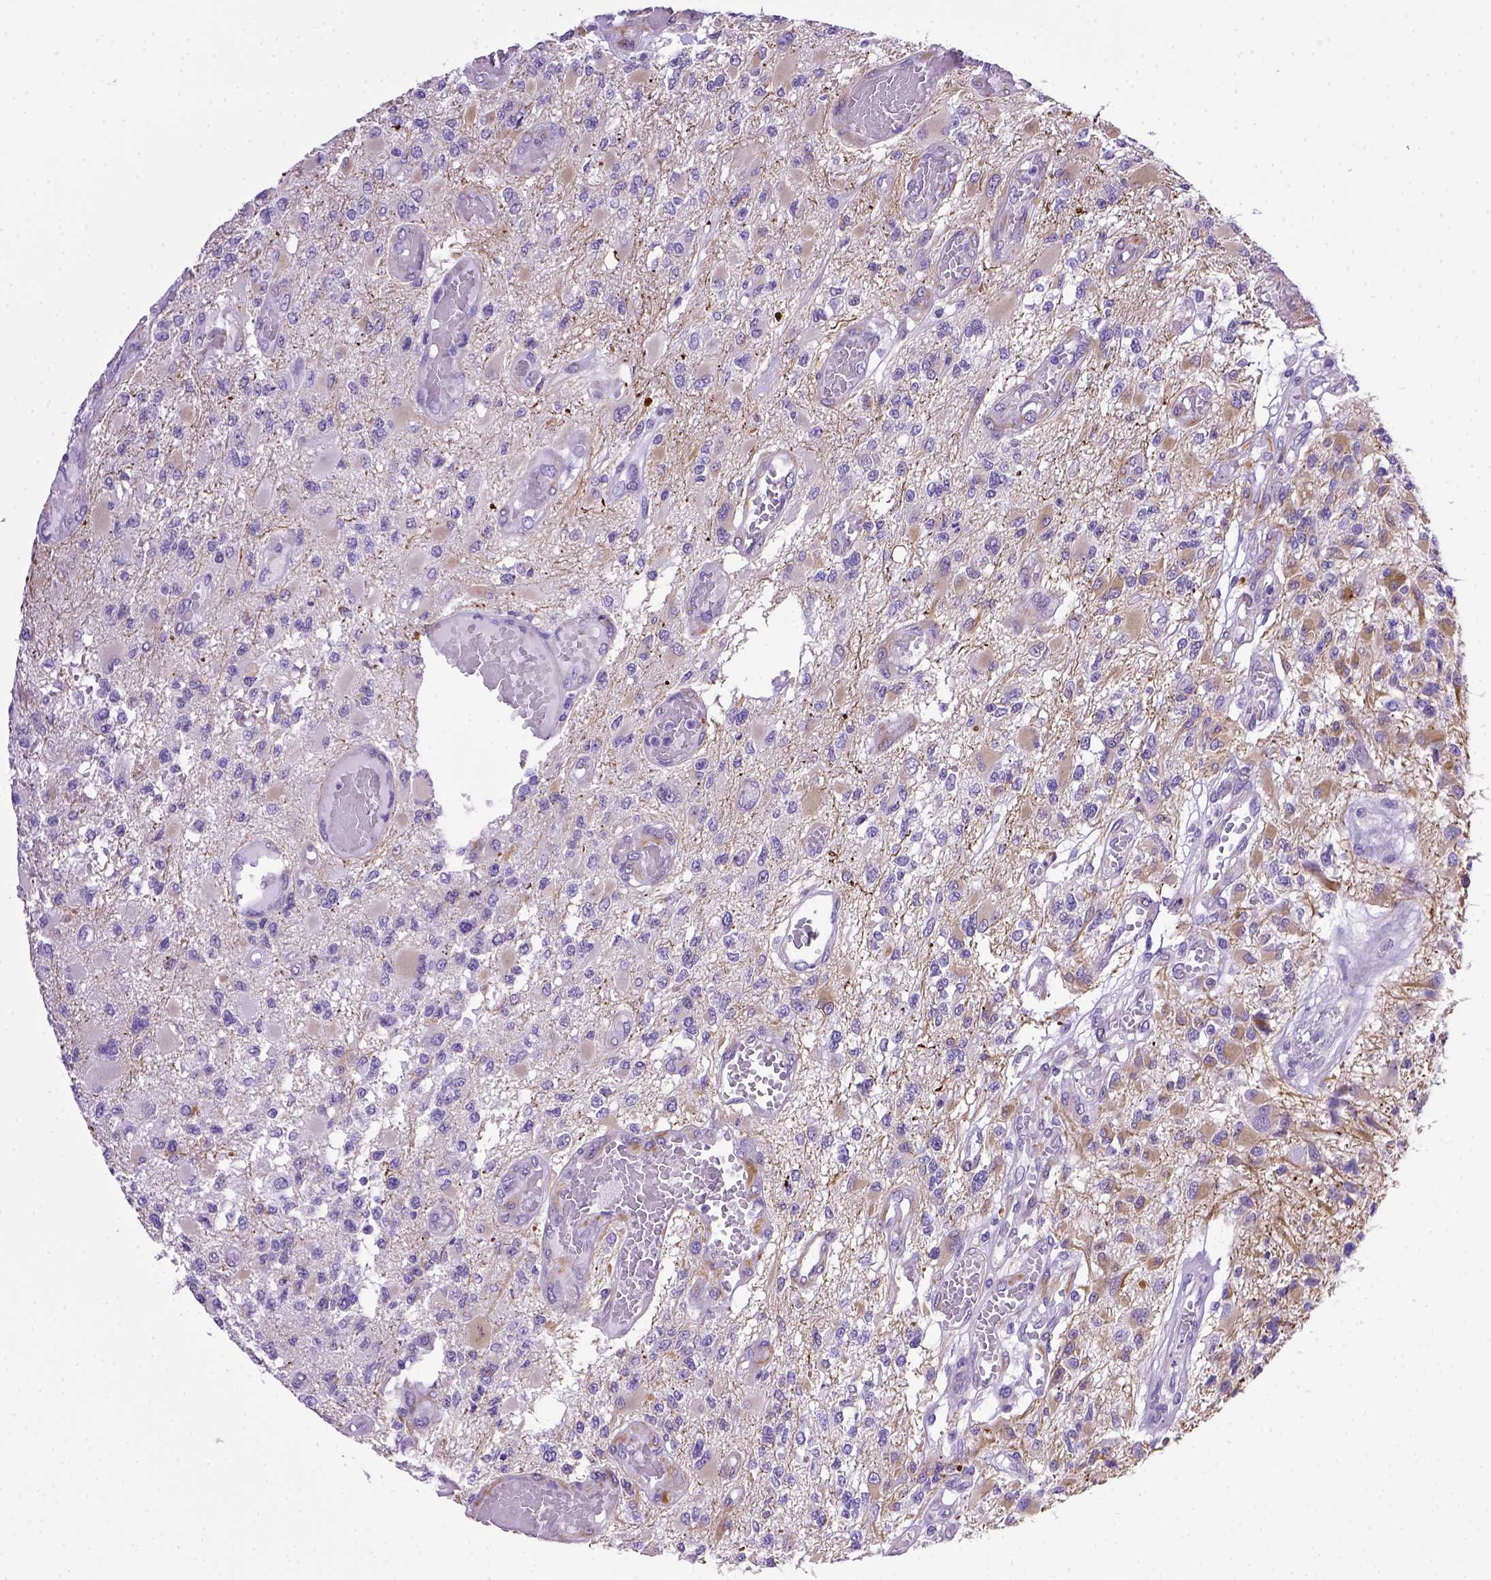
{"staining": {"intensity": "negative", "quantity": "none", "location": "none"}, "tissue": "glioma", "cell_type": "Tumor cells", "image_type": "cancer", "snomed": [{"axis": "morphology", "description": "Glioma, malignant, High grade"}, {"axis": "topography", "description": "Brain"}], "caption": "This is an IHC image of malignant glioma (high-grade). There is no staining in tumor cells.", "gene": "ADAM12", "patient": {"sex": "female", "age": 63}}